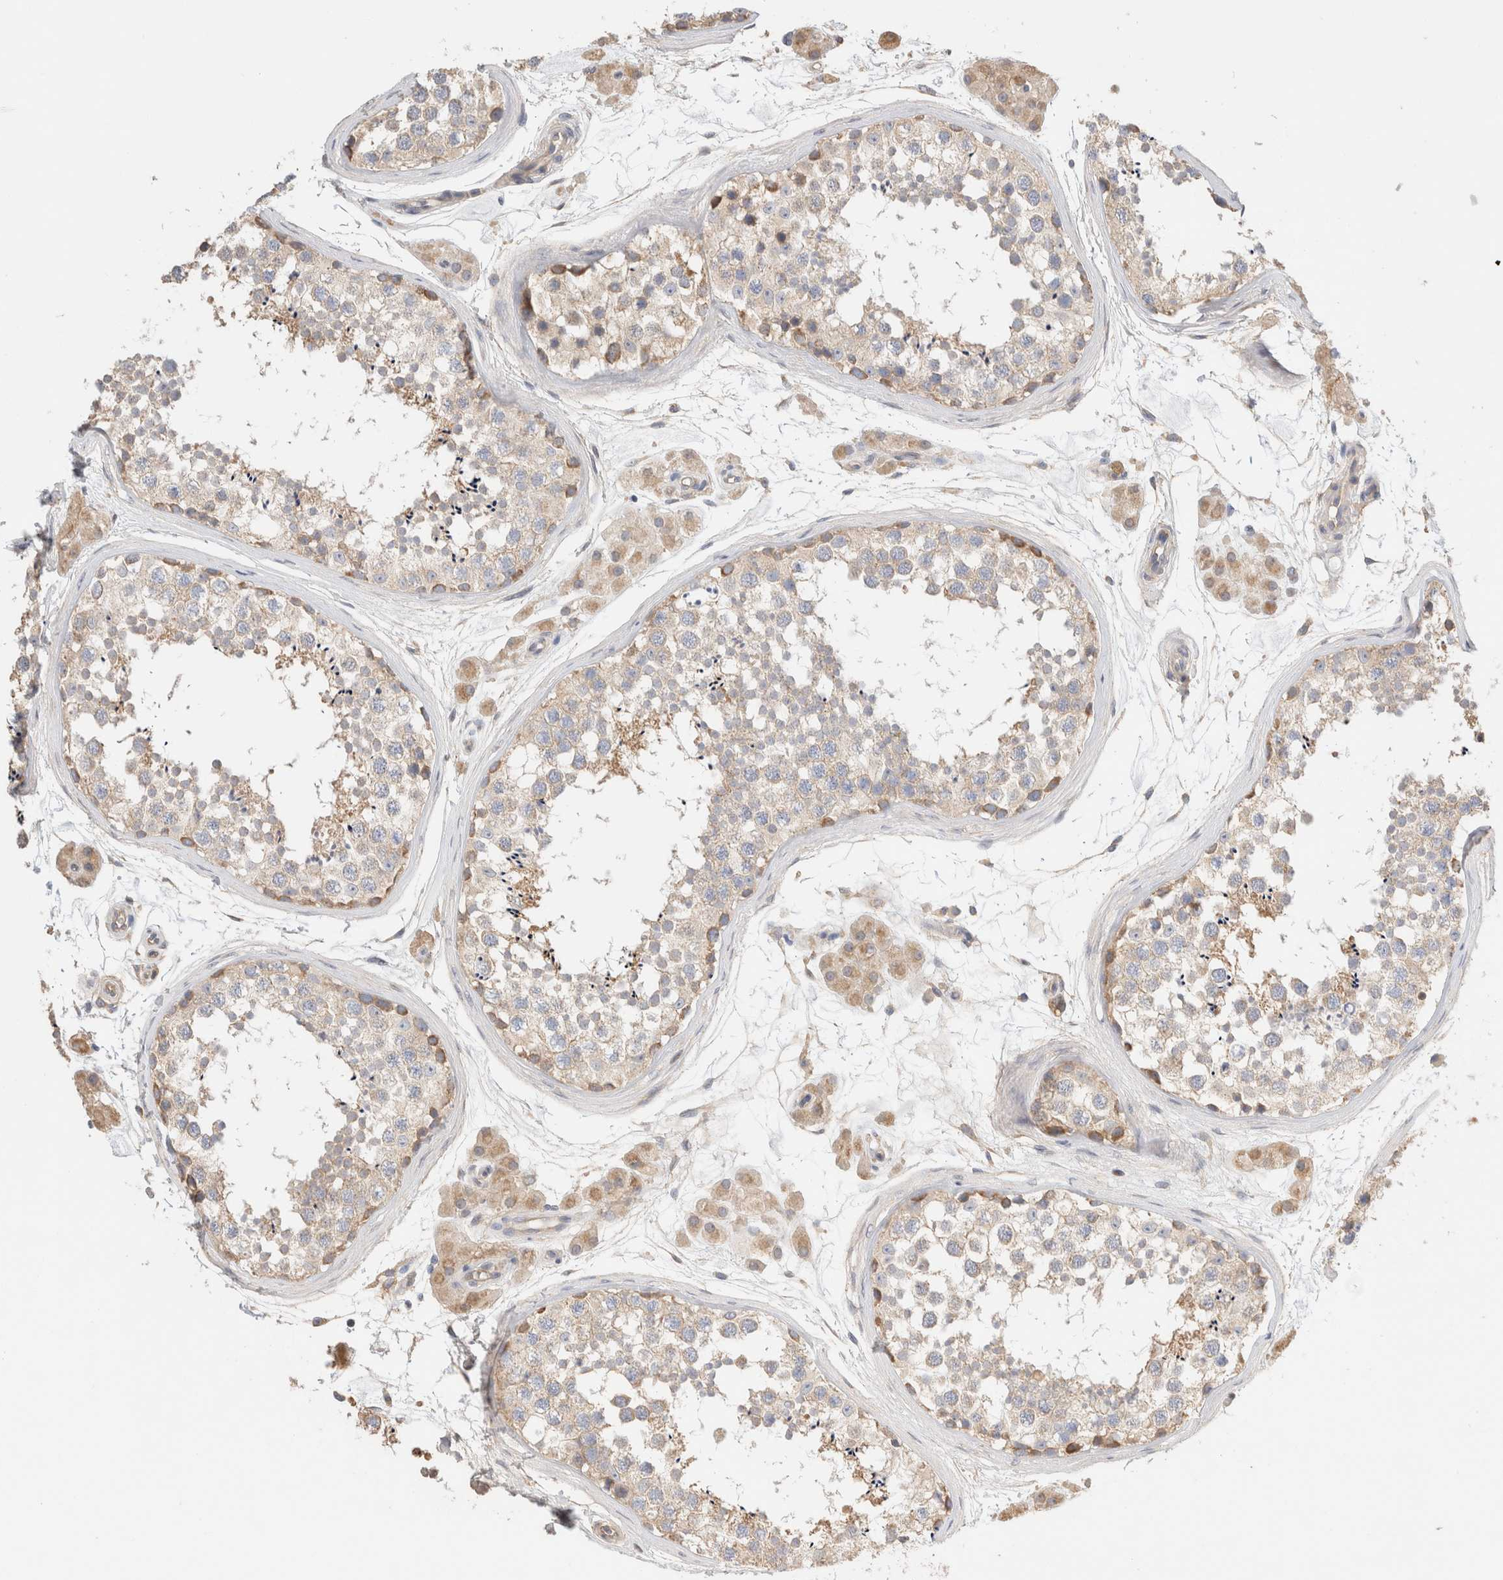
{"staining": {"intensity": "moderate", "quantity": "<25%", "location": "cytoplasmic/membranous"}, "tissue": "testis", "cell_type": "Cells in seminiferous ducts", "image_type": "normal", "snomed": [{"axis": "morphology", "description": "Normal tissue, NOS"}, {"axis": "topography", "description": "Testis"}], "caption": "Immunohistochemistry of unremarkable testis exhibits low levels of moderate cytoplasmic/membranous expression in approximately <25% of cells in seminiferous ducts. The staining was performed using DAB (3,3'-diaminobenzidine) to visualize the protein expression in brown, while the nuclei were stained in blue with hematoxylin (Magnification: 20x).", "gene": "B3GNTL1", "patient": {"sex": "male", "age": 56}}